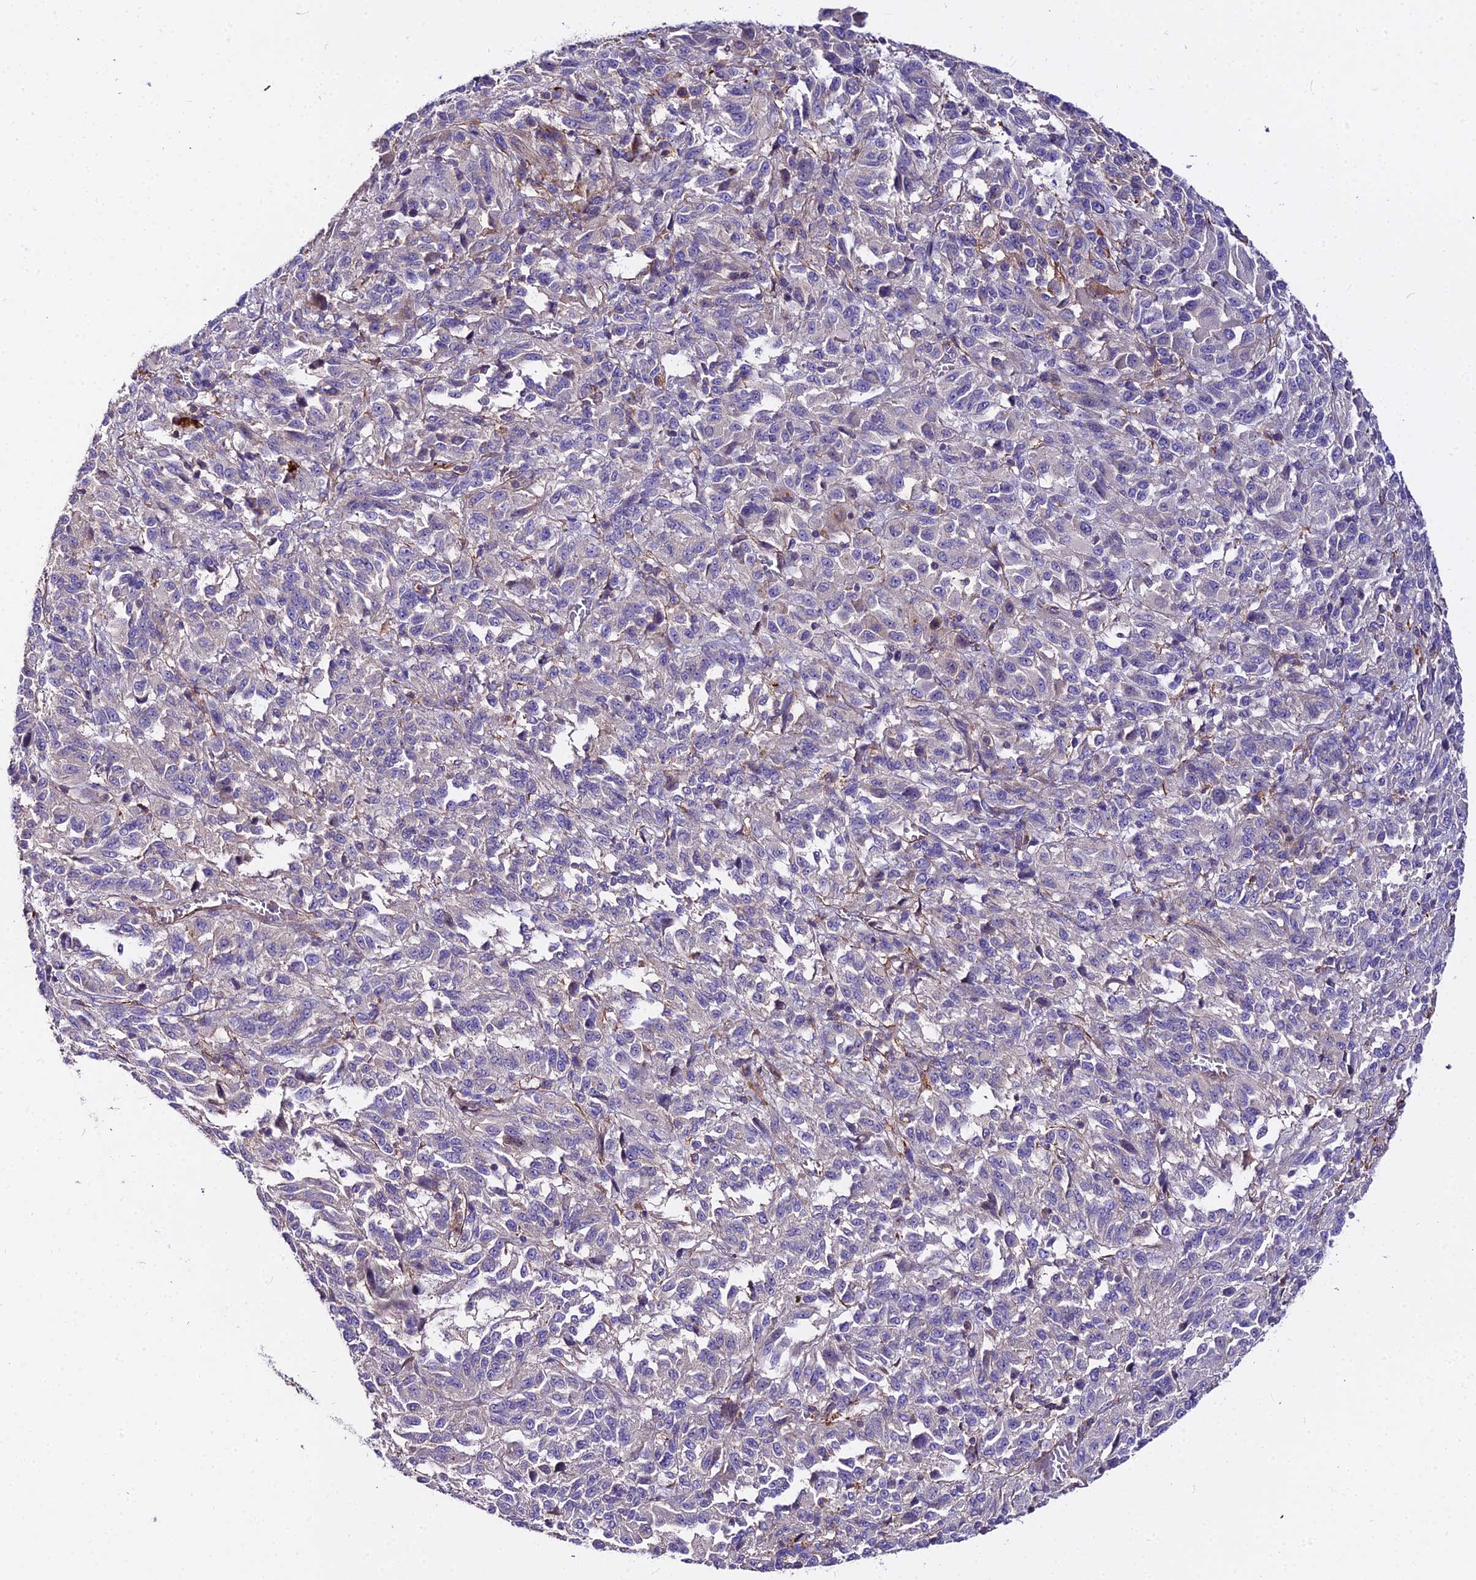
{"staining": {"intensity": "negative", "quantity": "none", "location": "none"}, "tissue": "melanoma", "cell_type": "Tumor cells", "image_type": "cancer", "snomed": [{"axis": "morphology", "description": "Malignant melanoma, Metastatic site"}, {"axis": "topography", "description": "Lung"}], "caption": "A histopathology image of melanoma stained for a protein reveals no brown staining in tumor cells.", "gene": "GLYAT", "patient": {"sex": "male", "age": 64}}